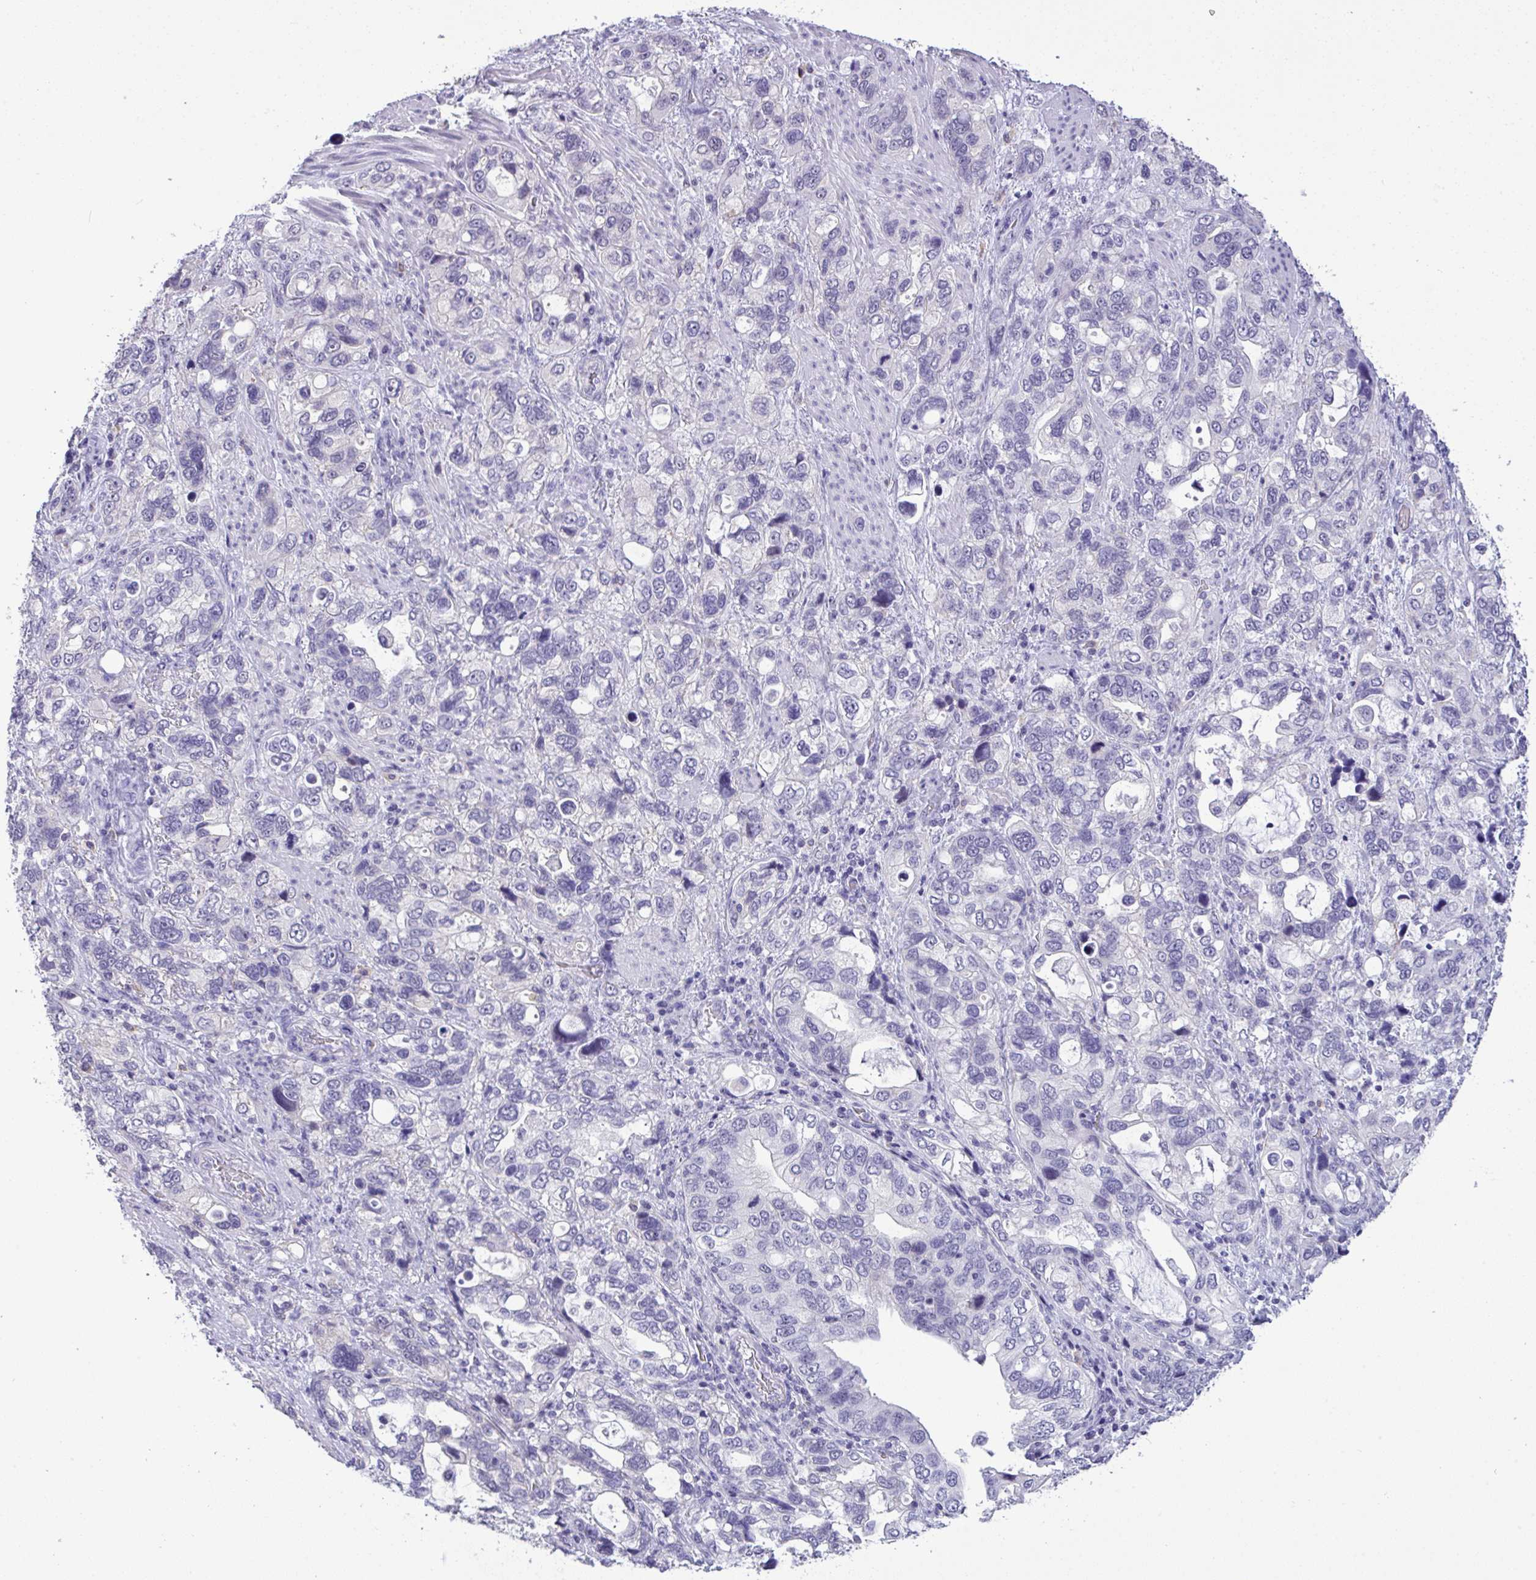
{"staining": {"intensity": "negative", "quantity": "none", "location": "none"}, "tissue": "stomach cancer", "cell_type": "Tumor cells", "image_type": "cancer", "snomed": [{"axis": "morphology", "description": "Adenocarcinoma, NOS"}, {"axis": "topography", "description": "Stomach, upper"}], "caption": "Histopathology image shows no significant protein positivity in tumor cells of stomach cancer (adenocarcinoma). (DAB immunohistochemistry with hematoxylin counter stain).", "gene": "YBX2", "patient": {"sex": "female", "age": 81}}